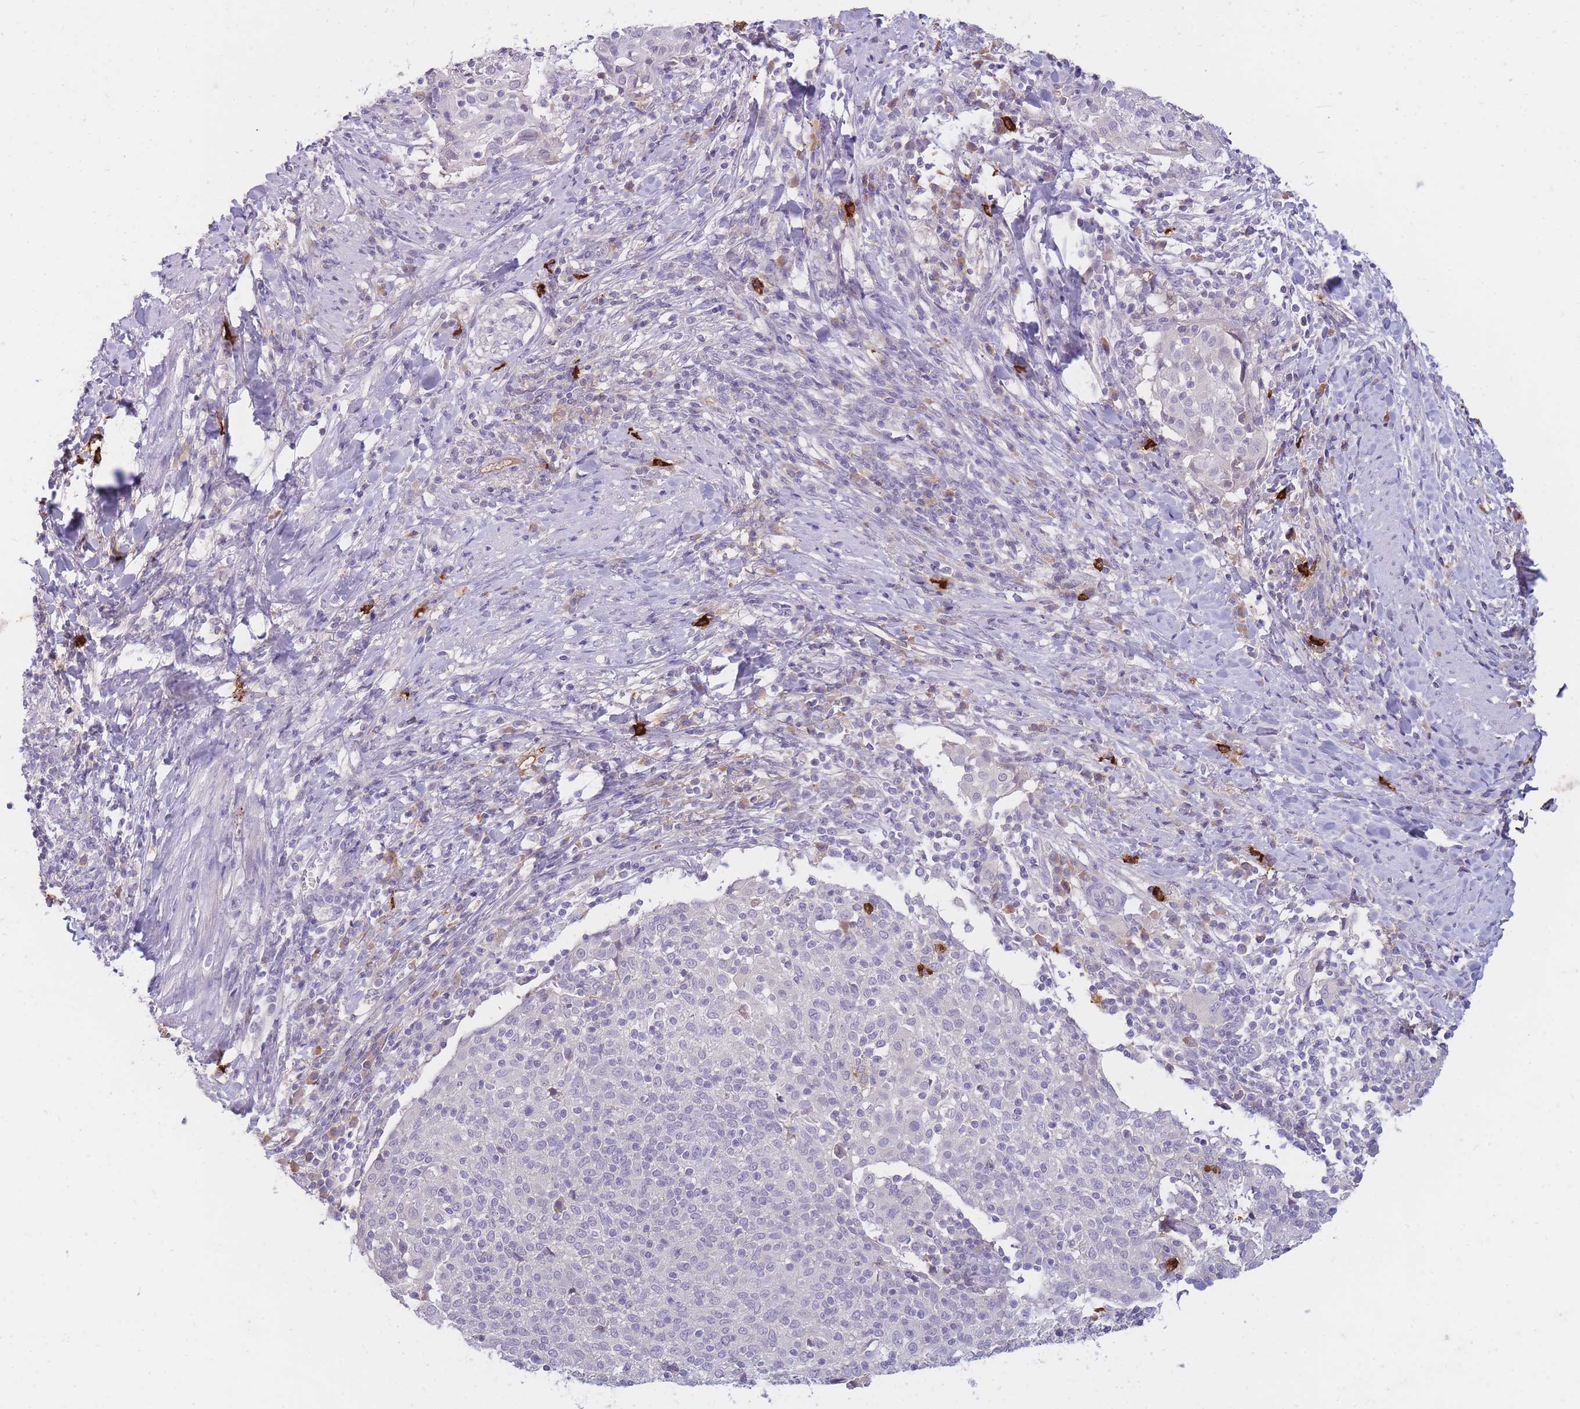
{"staining": {"intensity": "negative", "quantity": "none", "location": "none"}, "tissue": "cervical cancer", "cell_type": "Tumor cells", "image_type": "cancer", "snomed": [{"axis": "morphology", "description": "Squamous cell carcinoma, NOS"}, {"axis": "topography", "description": "Cervix"}], "caption": "There is no significant positivity in tumor cells of cervical squamous cell carcinoma. The staining is performed using DAB brown chromogen with nuclei counter-stained in using hematoxylin.", "gene": "TPSD1", "patient": {"sex": "female", "age": 52}}